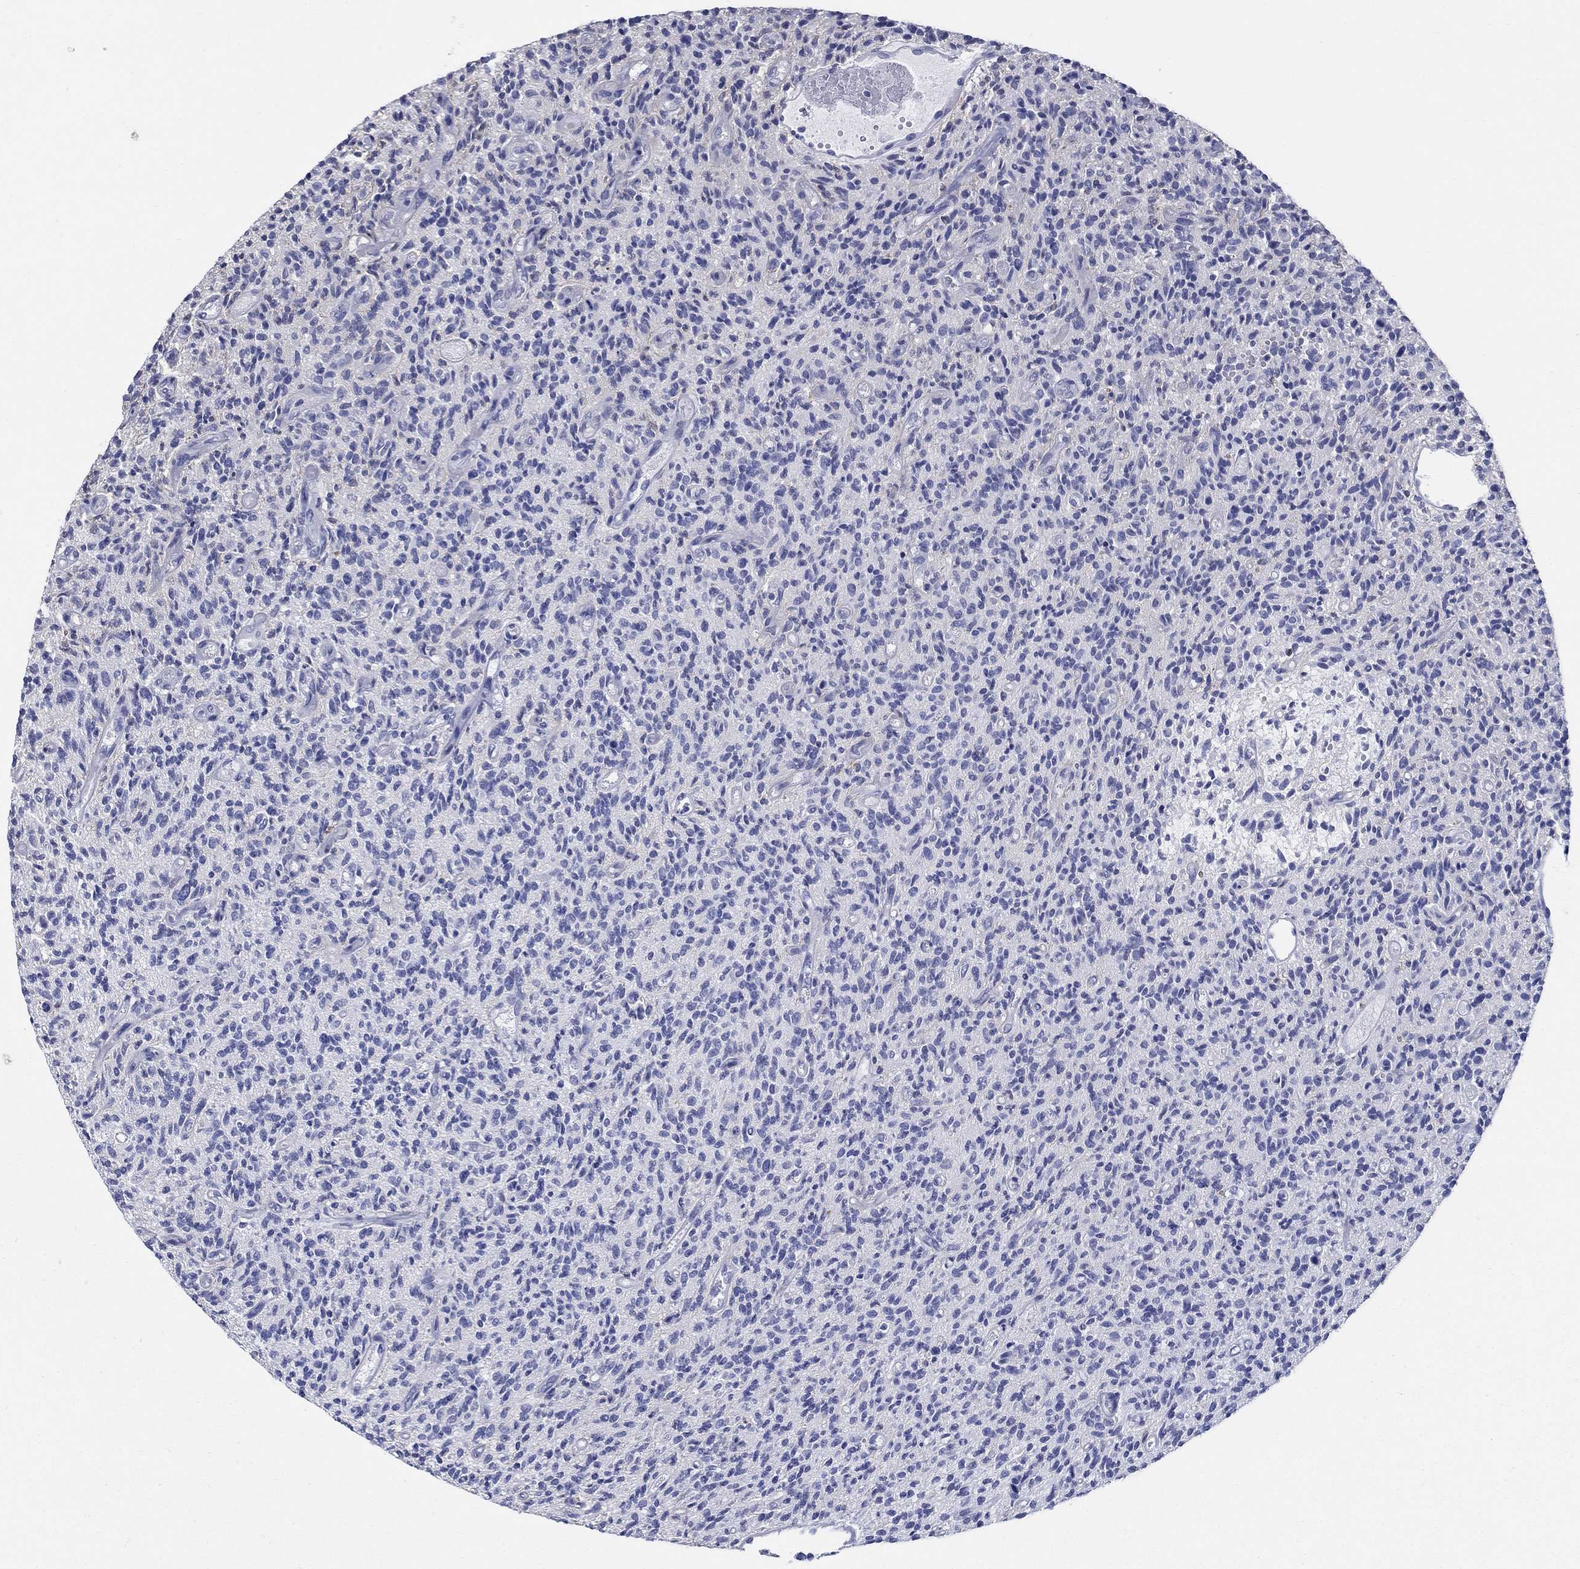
{"staining": {"intensity": "strong", "quantity": "<25%", "location": "cytoplasmic/membranous"}, "tissue": "glioma", "cell_type": "Tumor cells", "image_type": "cancer", "snomed": [{"axis": "morphology", "description": "Glioma, malignant, High grade"}, {"axis": "topography", "description": "Brain"}], "caption": "Malignant glioma (high-grade) stained with a protein marker reveals strong staining in tumor cells.", "gene": "CRYGS", "patient": {"sex": "male", "age": 64}}